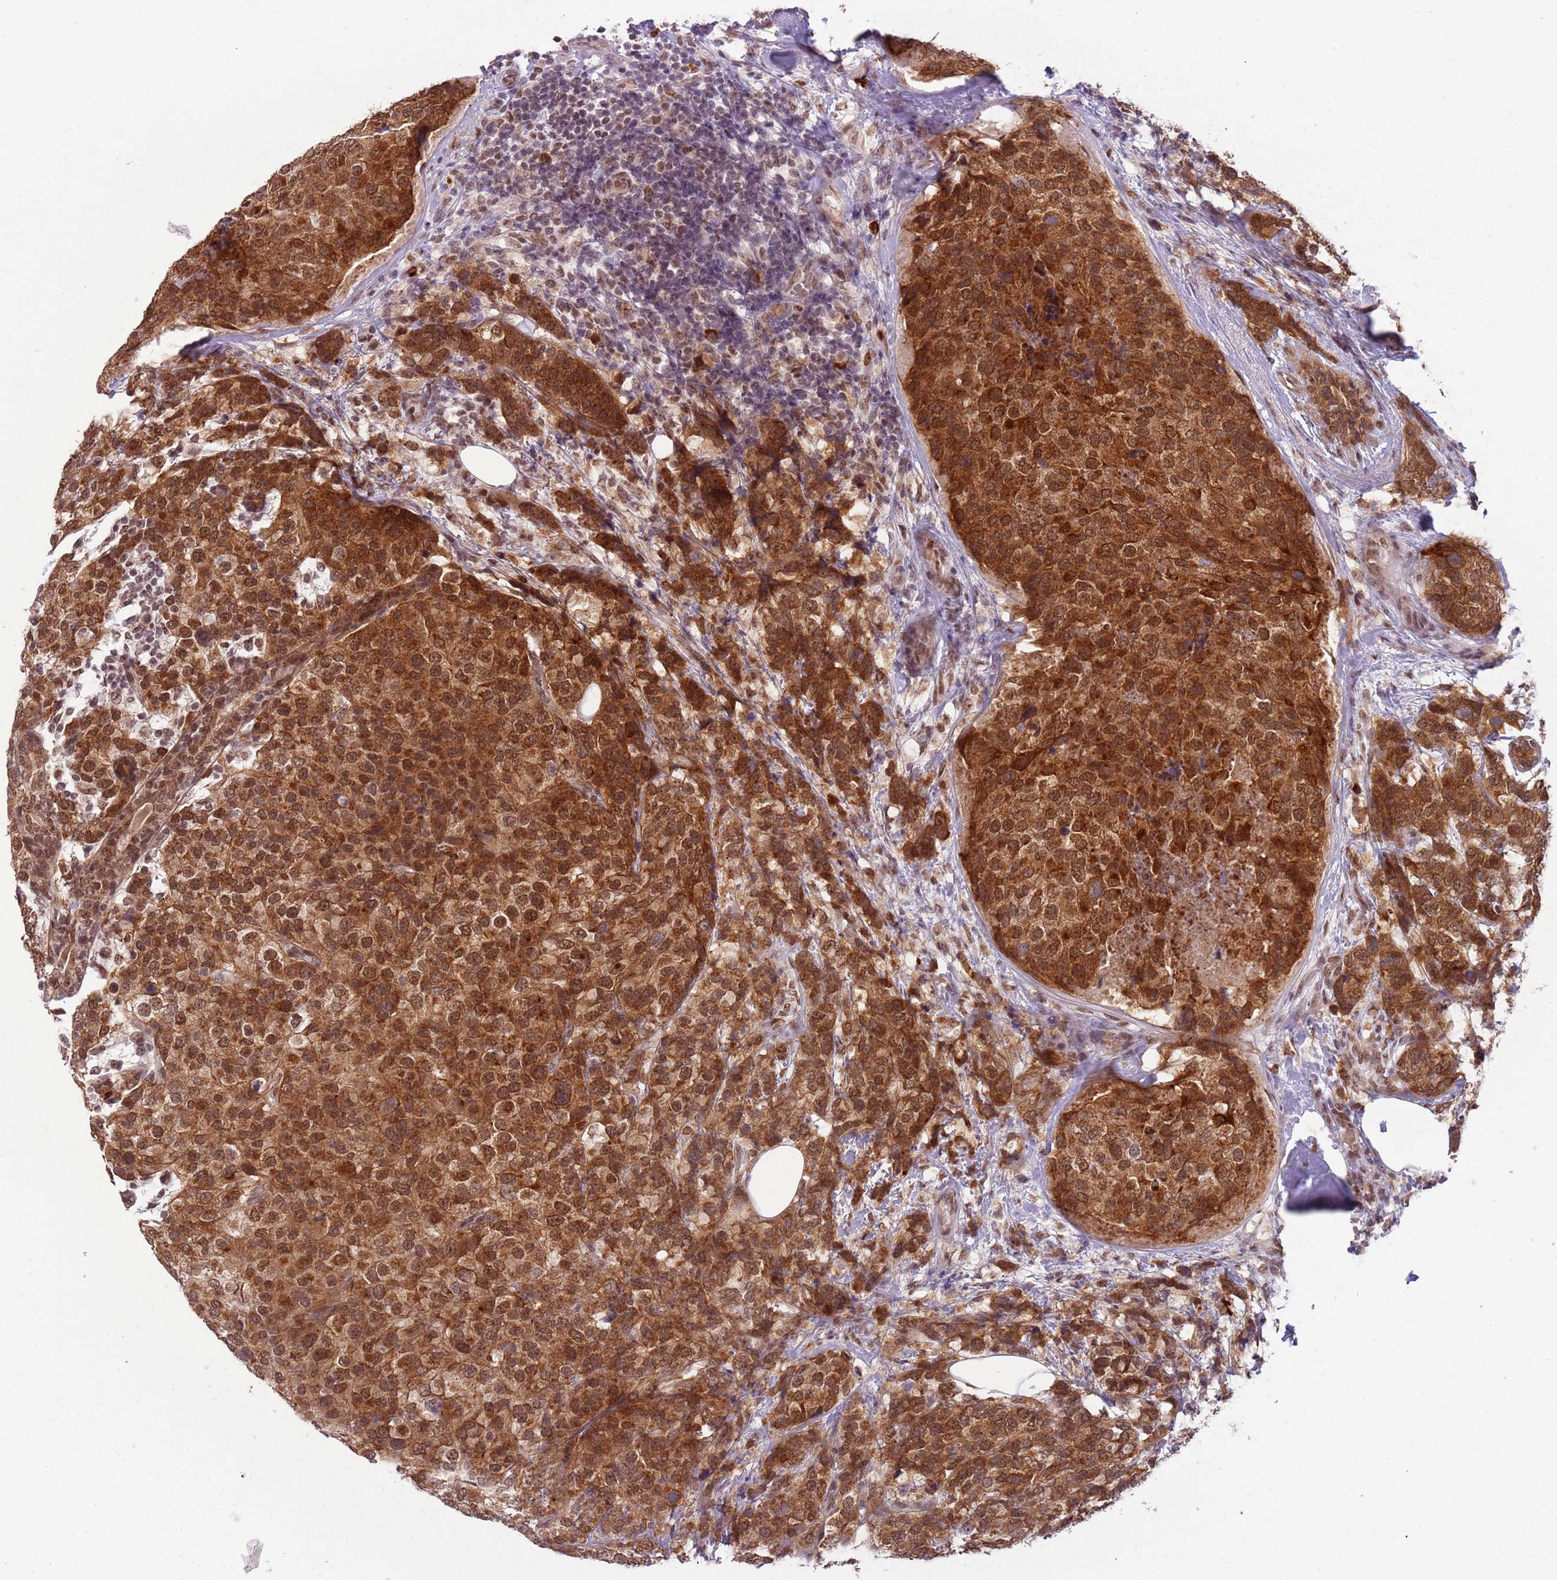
{"staining": {"intensity": "strong", "quantity": ">75%", "location": "cytoplasmic/membranous,nuclear"}, "tissue": "breast cancer", "cell_type": "Tumor cells", "image_type": "cancer", "snomed": [{"axis": "morphology", "description": "Lobular carcinoma"}, {"axis": "topography", "description": "Breast"}], "caption": "Tumor cells demonstrate high levels of strong cytoplasmic/membranous and nuclear positivity in about >75% of cells in human breast cancer.", "gene": "FAM120AOS", "patient": {"sex": "female", "age": 59}}